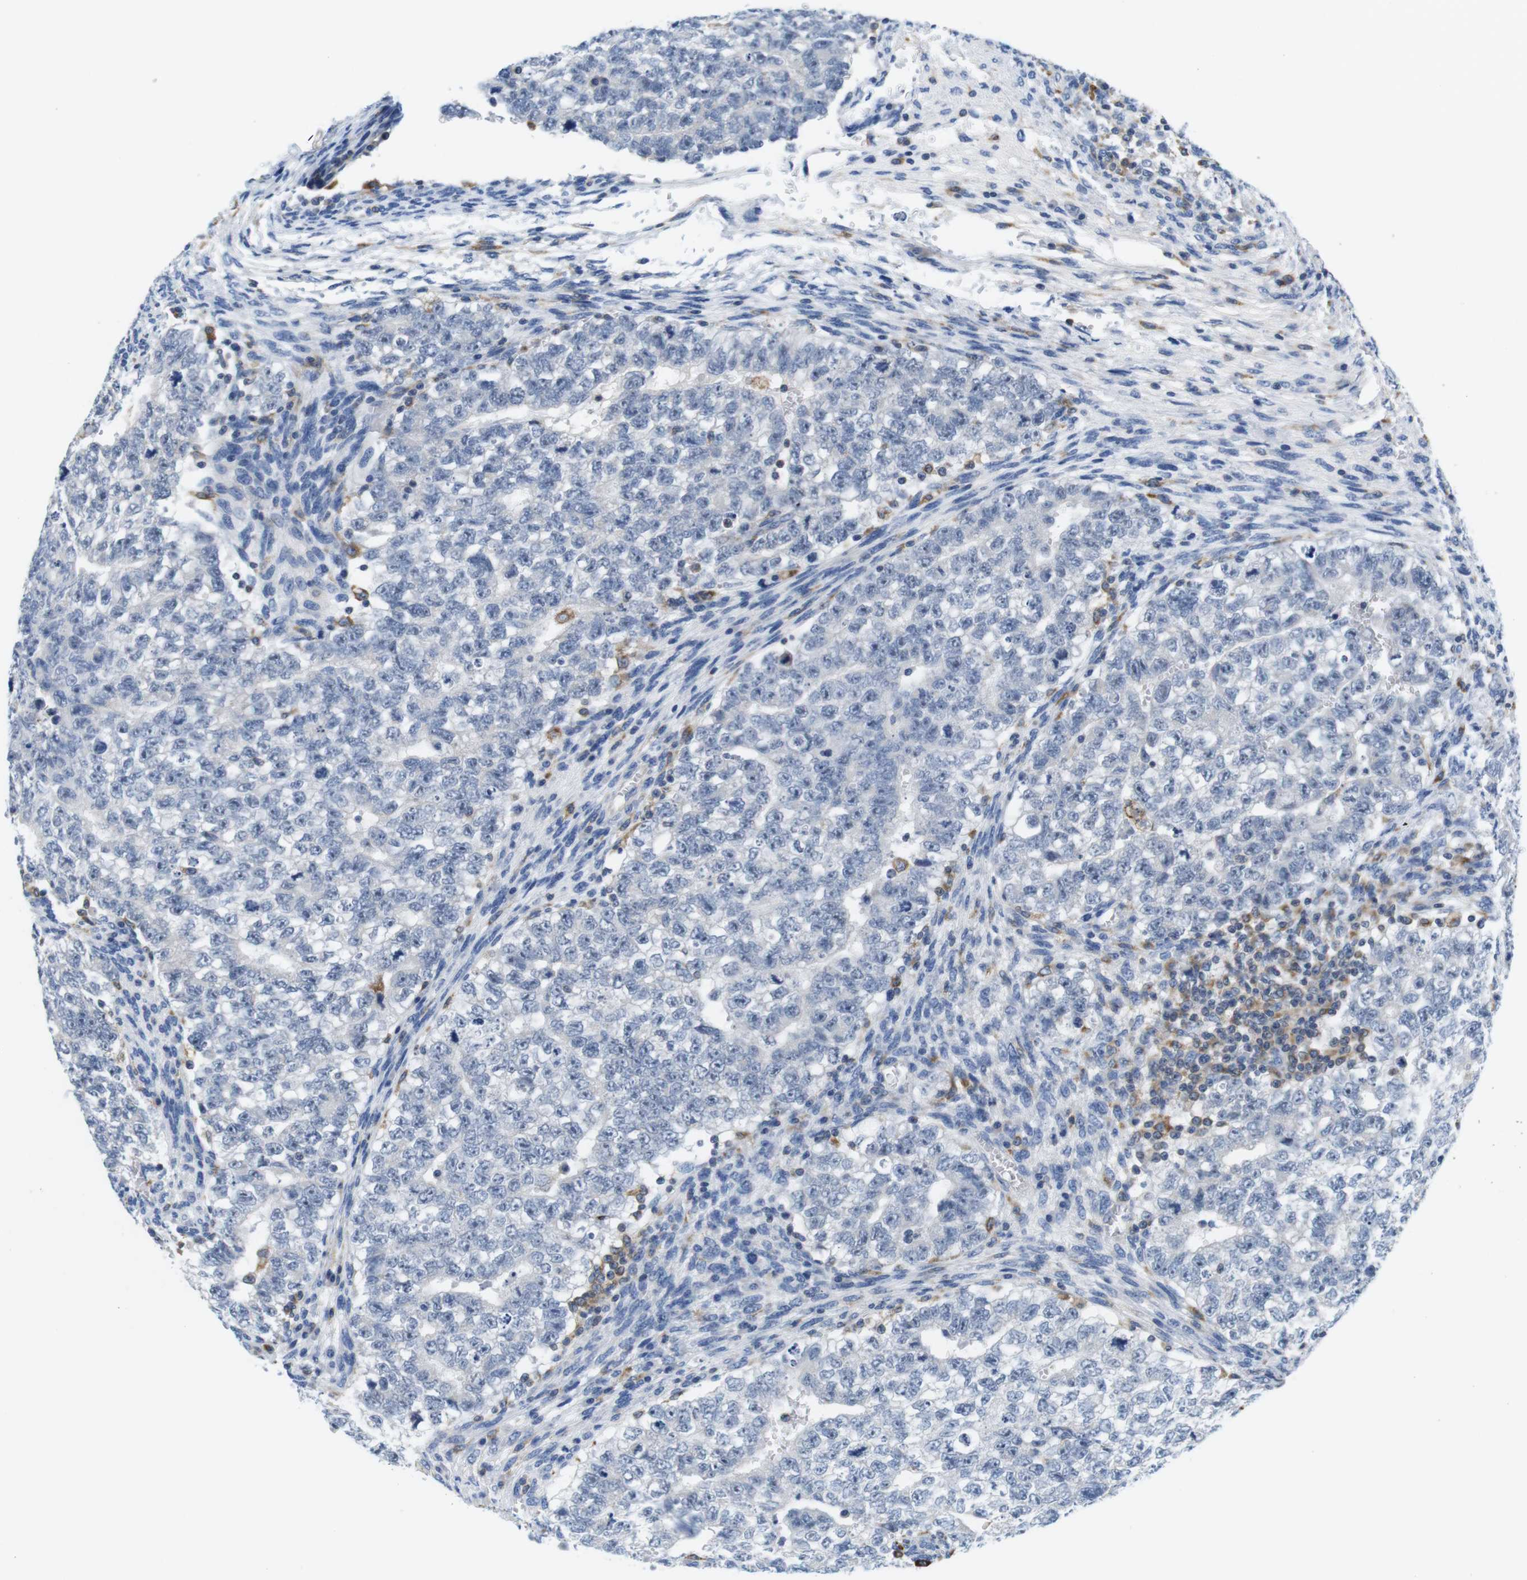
{"staining": {"intensity": "negative", "quantity": "none", "location": "none"}, "tissue": "testis cancer", "cell_type": "Tumor cells", "image_type": "cancer", "snomed": [{"axis": "morphology", "description": "Seminoma, NOS"}, {"axis": "morphology", "description": "Carcinoma, Embryonal, NOS"}, {"axis": "topography", "description": "Testis"}], "caption": "This is an immunohistochemistry histopathology image of human testis embryonal carcinoma. There is no staining in tumor cells.", "gene": "CNGA2", "patient": {"sex": "male", "age": 38}}